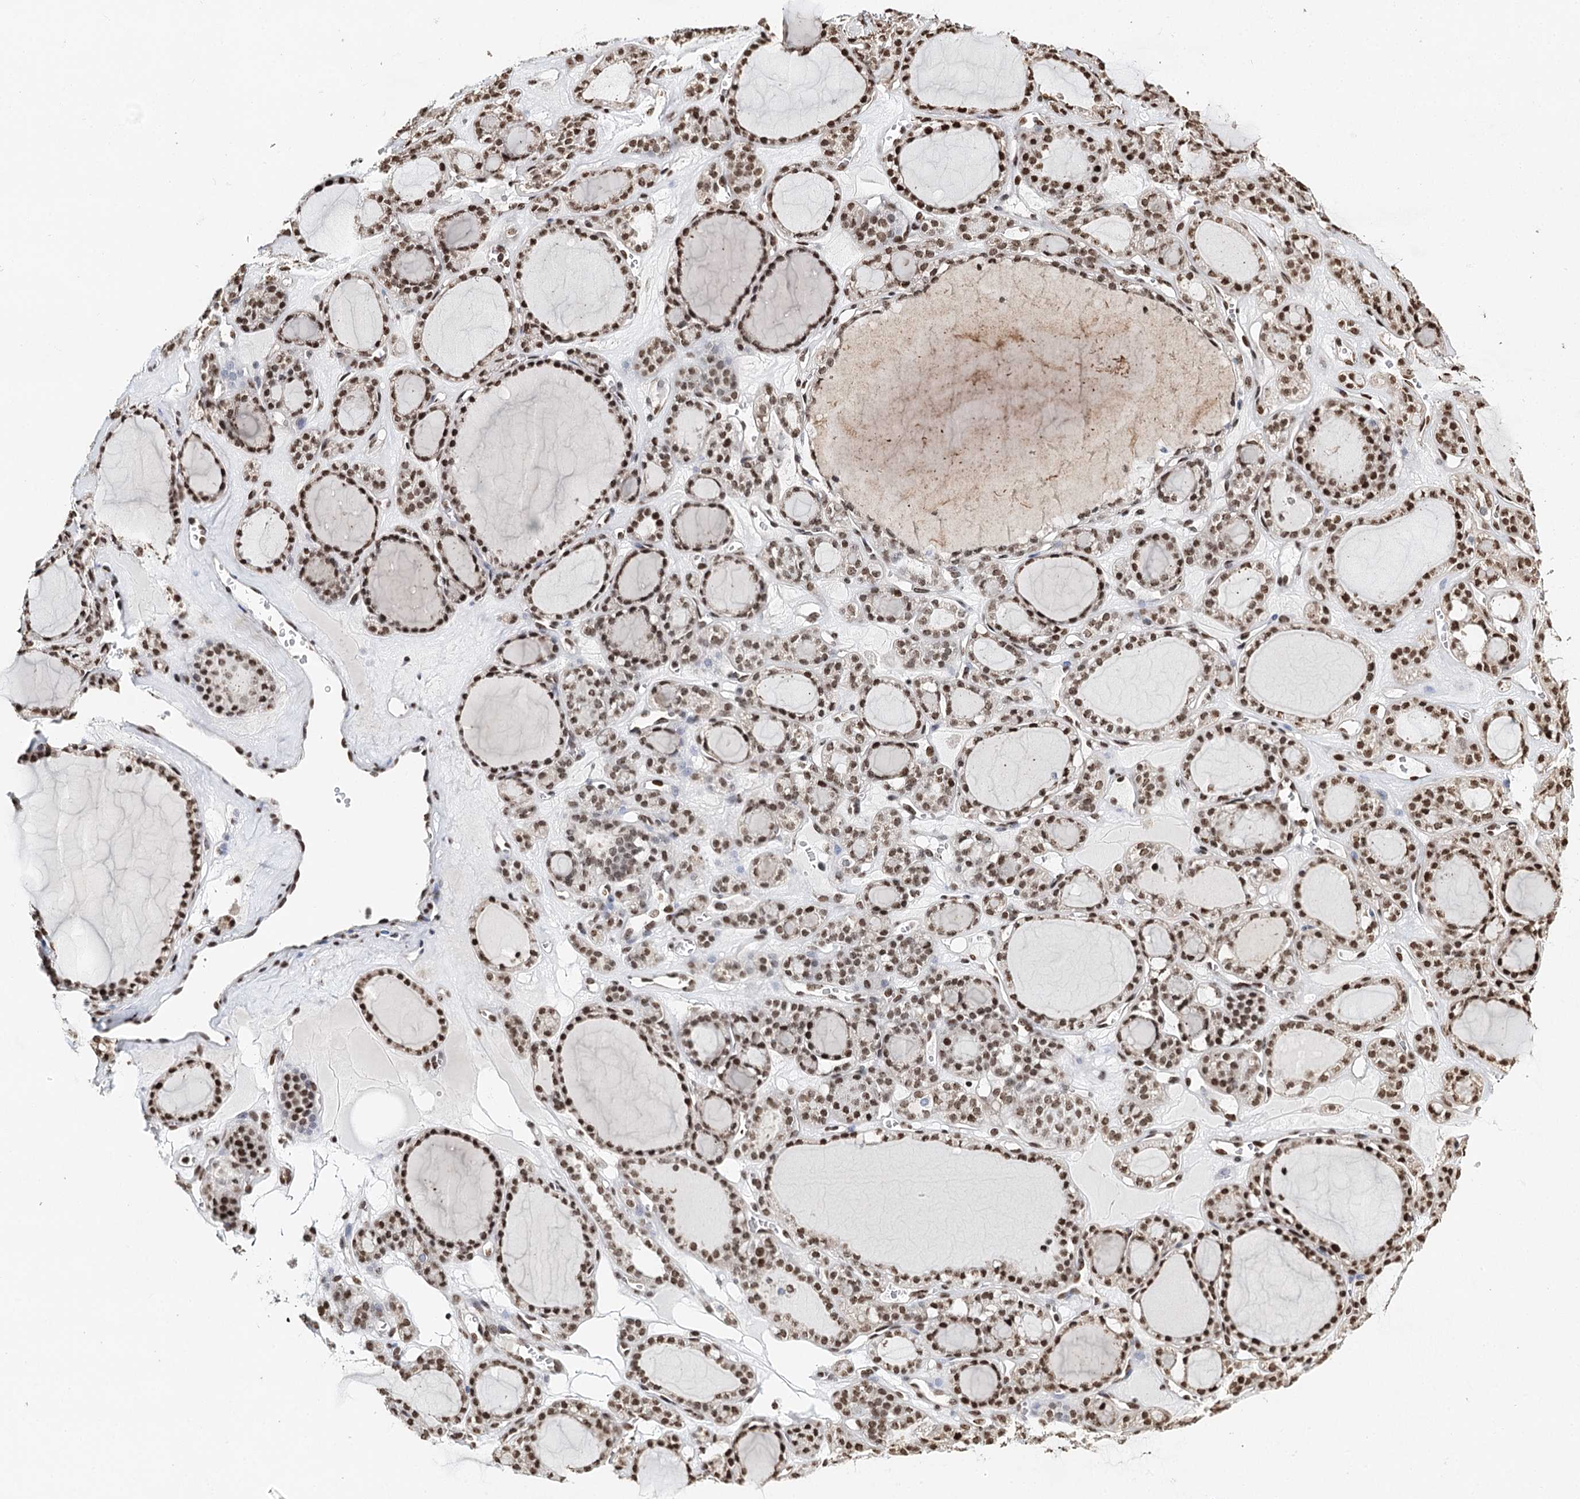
{"staining": {"intensity": "strong", "quantity": ">75%", "location": "nuclear"}, "tissue": "thyroid gland", "cell_type": "Glandular cells", "image_type": "normal", "snomed": [{"axis": "morphology", "description": "Normal tissue, NOS"}, {"axis": "topography", "description": "Thyroid gland"}], "caption": "Unremarkable thyroid gland was stained to show a protein in brown. There is high levels of strong nuclear positivity in about >75% of glandular cells. (Stains: DAB (3,3'-diaminobenzidine) in brown, nuclei in blue, Microscopy: brightfield microscopy at high magnification).", "gene": "RPS27A", "patient": {"sex": "female", "age": 28}}